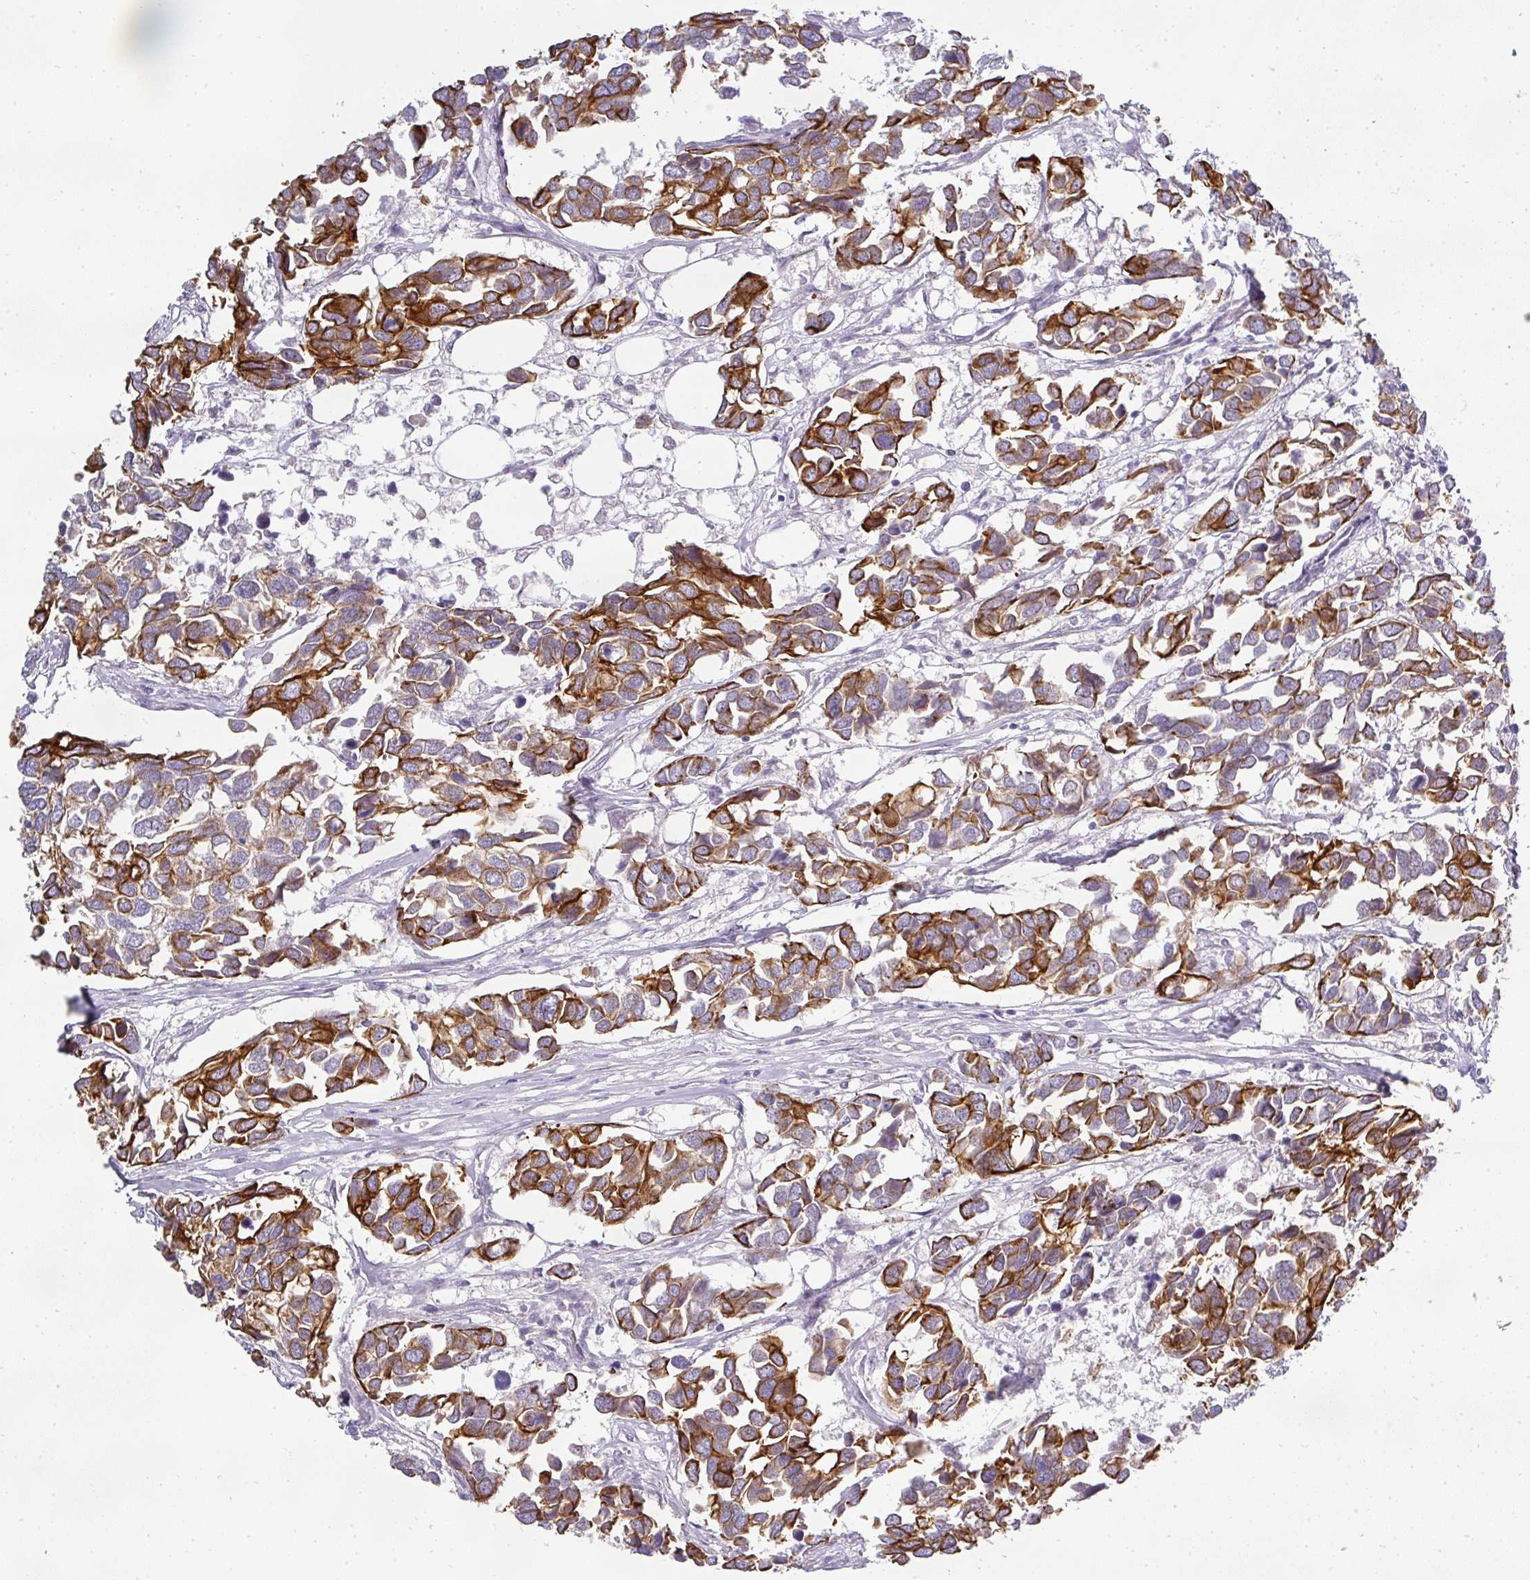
{"staining": {"intensity": "strong", "quantity": ">75%", "location": "cytoplasmic/membranous"}, "tissue": "breast cancer", "cell_type": "Tumor cells", "image_type": "cancer", "snomed": [{"axis": "morphology", "description": "Duct carcinoma"}, {"axis": "topography", "description": "Breast"}], "caption": "Protein expression analysis of breast cancer (invasive ductal carcinoma) demonstrates strong cytoplasmic/membranous expression in about >75% of tumor cells.", "gene": "ASXL3", "patient": {"sex": "female", "age": 83}}